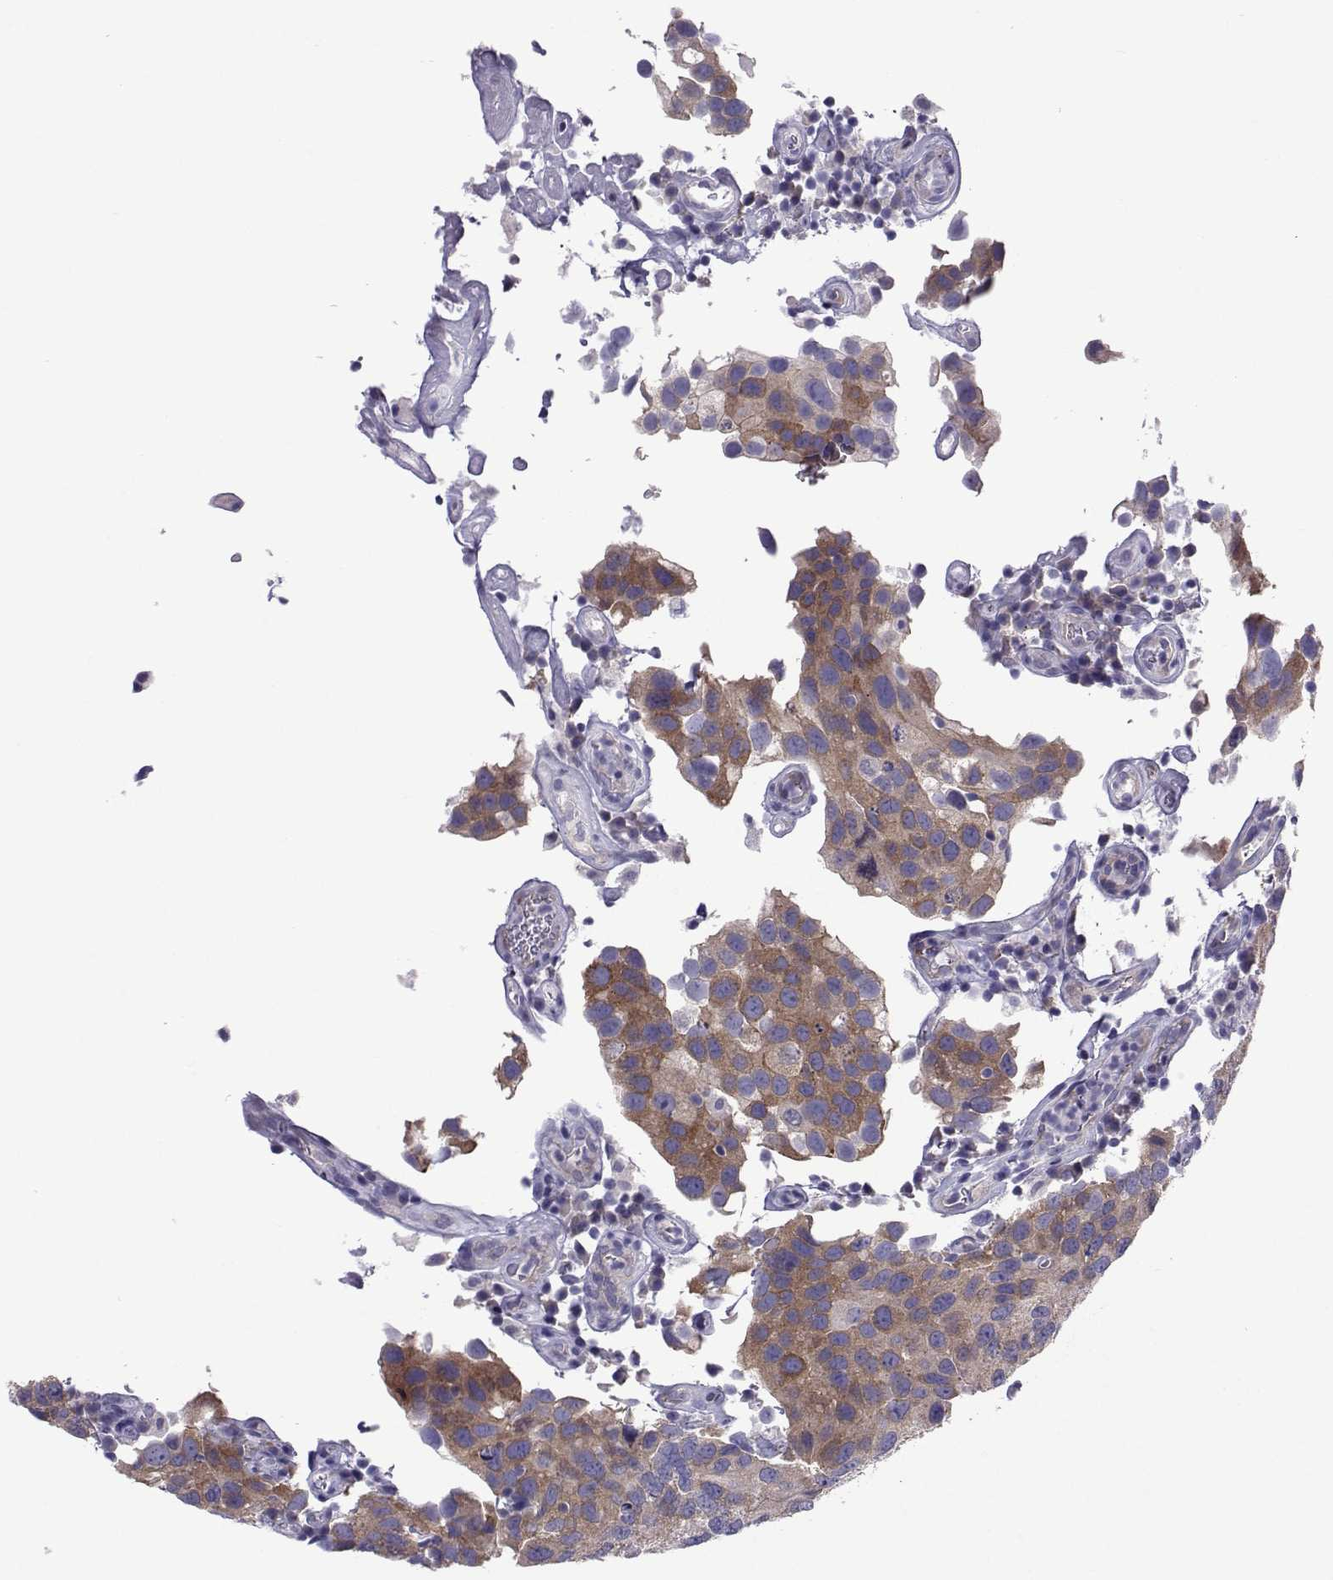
{"staining": {"intensity": "moderate", "quantity": "25%-75%", "location": "cytoplasmic/membranous"}, "tissue": "urothelial cancer", "cell_type": "Tumor cells", "image_type": "cancer", "snomed": [{"axis": "morphology", "description": "Urothelial carcinoma, High grade"}, {"axis": "topography", "description": "Urinary bladder"}], "caption": "This micrograph exhibits IHC staining of urothelial cancer, with medium moderate cytoplasmic/membranous expression in about 25%-75% of tumor cells.", "gene": "COL22A1", "patient": {"sex": "male", "age": 79}}